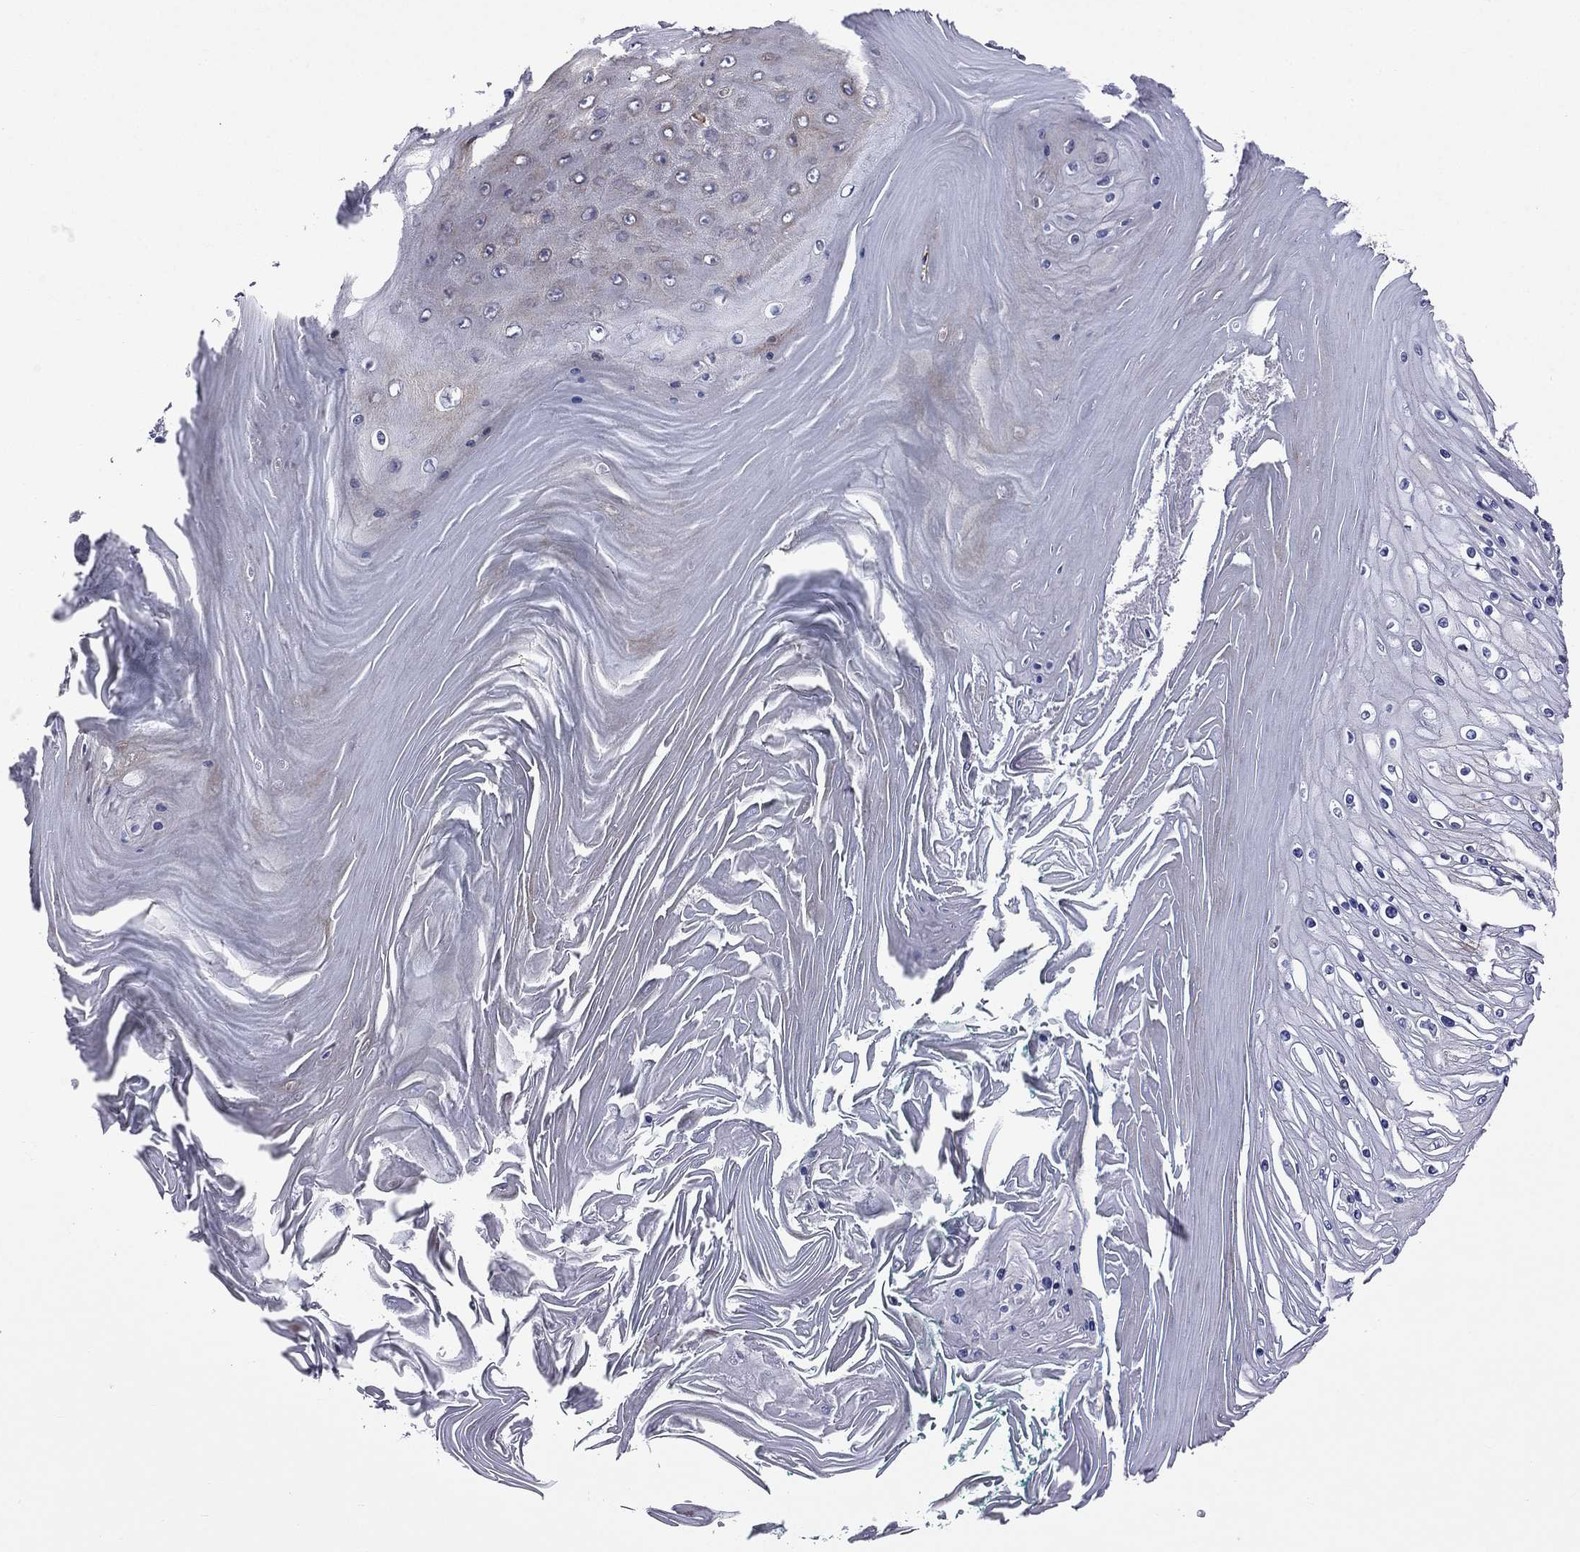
{"staining": {"intensity": "weak", "quantity": "<25%", "location": "cytoplasmic/membranous"}, "tissue": "skin cancer", "cell_type": "Tumor cells", "image_type": "cancer", "snomed": [{"axis": "morphology", "description": "Squamous cell carcinoma, NOS"}, {"axis": "topography", "description": "Skin"}], "caption": "This is a photomicrograph of immunohistochemistry (IHC) staining of skin squamous cell carcinoma, which shows no expression in tumor cells. The staining is performed using DAB brown chromogen with nuclei counter-stained in using hematoxylin.", "gene": "C20orf96", "patient": {"sex": "male", "age": 62}}